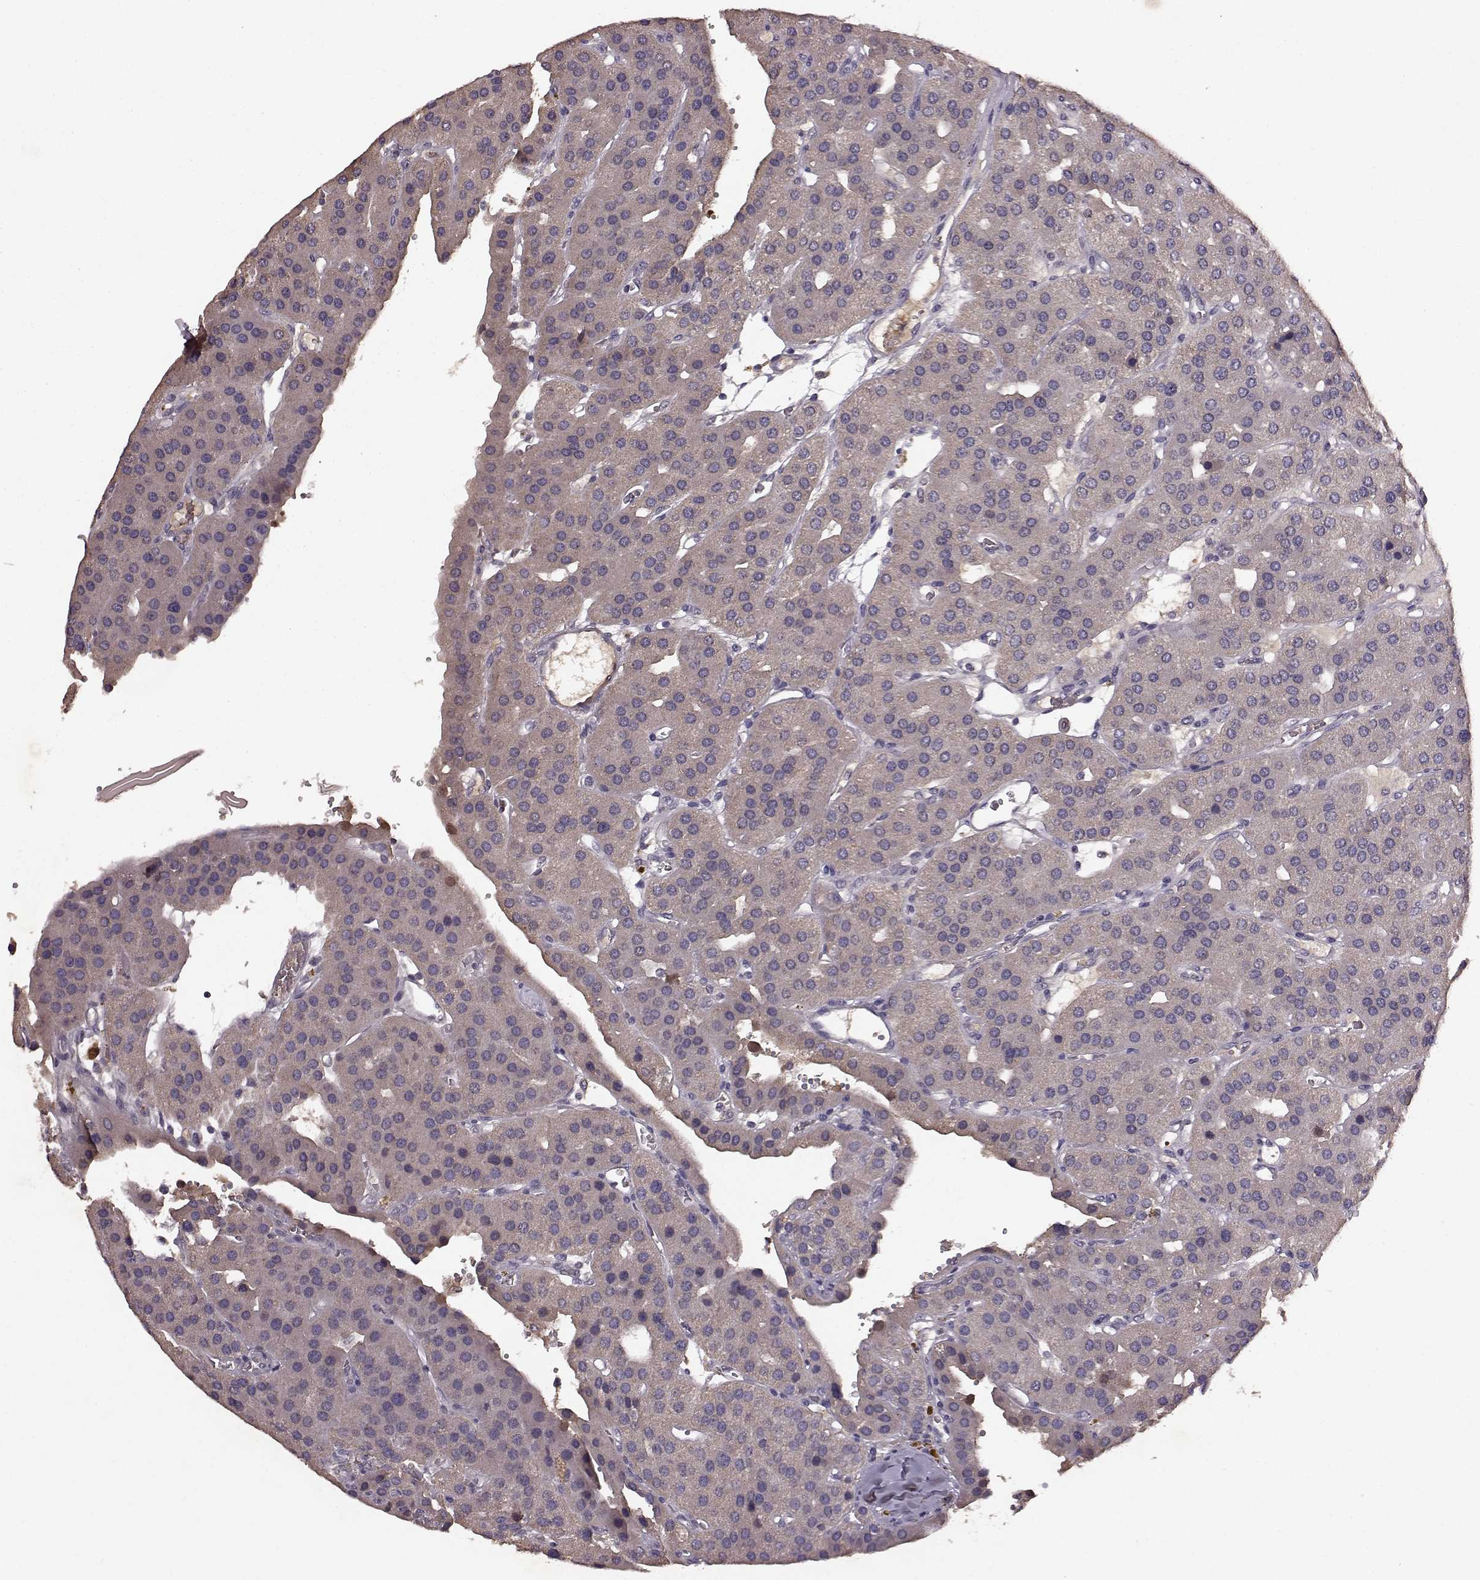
{"staining": {"intensity": "weak", "quantity": ">75%", "location": "cytoplasmic/membranous"}, "tissue": "parathyroid gland", "cell_type": "Glandular cells", "image_type": "normal", "snomed": [{"axis": "morphology", "description": "Normal tissue, NOS"}, {"axis": "morphology", "description": "Adenoma, NOS"}, {"axis": "topography", "description": "Parathyroid gland"}], "caption": "Immunohistochemical staining of unremarkable parathyroid gland shows weak cytoplasmic/membranous protein staining in about >75% of glandular cells. The staining was performed using DAB (3,3'-diaminobenzidine) to visualize the protein expression in brown, while the nuclei were stained in blue with hematoxylin (Magnification: 20x).", "gene": "FRRS1L", "patient": {"sex": "female", "age": 86}}